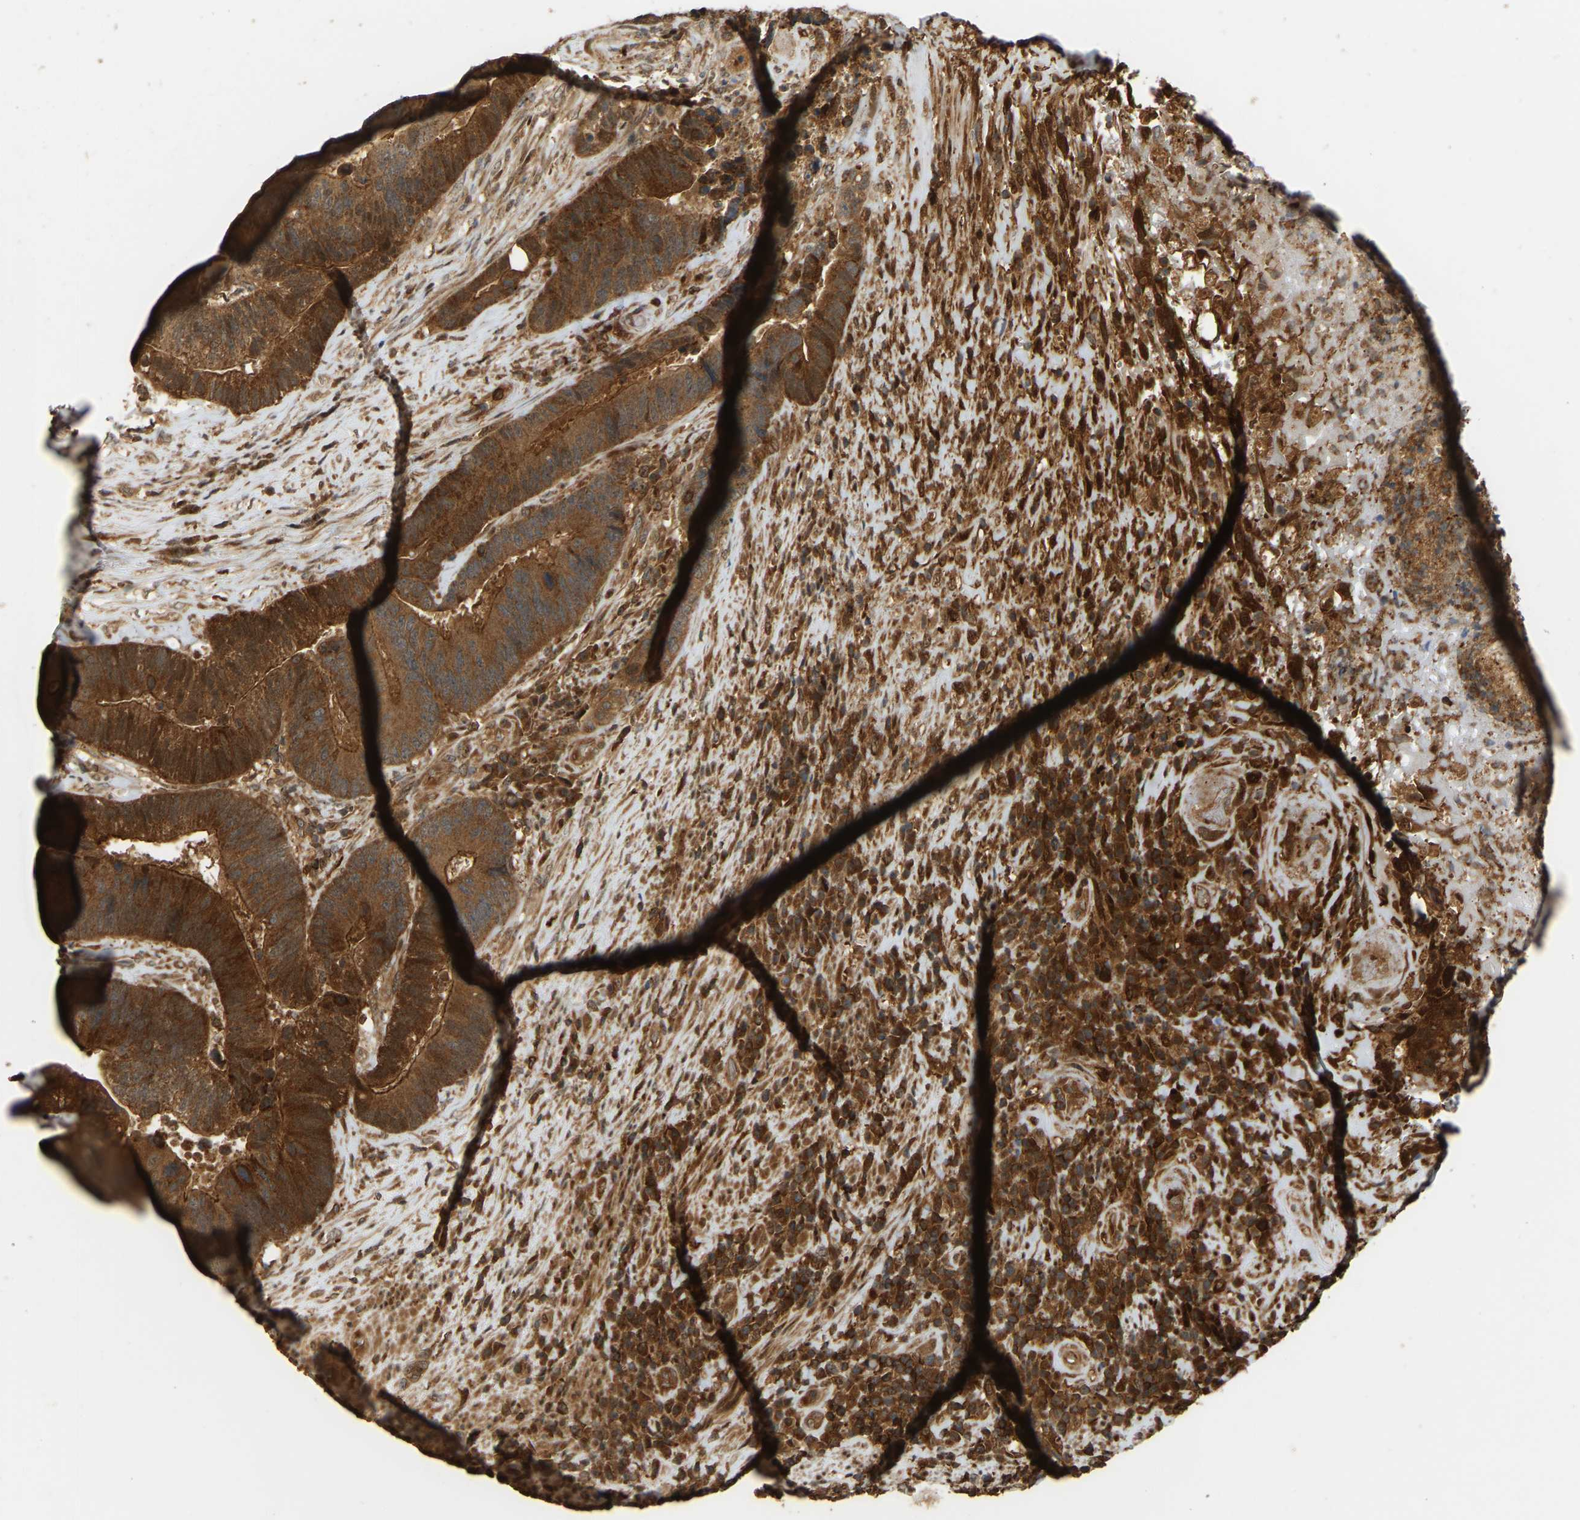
{"staining": {"intensity": "strong", "quantity": ">75%", "location": "cytoplasmic/membranous"}, "tissue": "colorectal cancer", "cell_type": "Tumor cells", "image_type": "cancer", "snomed": [{"axis": "morphology", "description": "Adenocarcinoma, NOS"}, {"axis": "topography", "description": "Rectum"}], "caption": "IHC histopathology image of neoplastic tissue: human colorectal adenocarcinoma stained using immunohistochemistry (IHC) reveals high levels of strong protein expression localized specifically in the cytoplasmic/membranous of tumor cells, appearing as a cytoplasmic/membranous brown color.", "gene": "GOPC", "patient": {"sex": "female", "age": 89}}